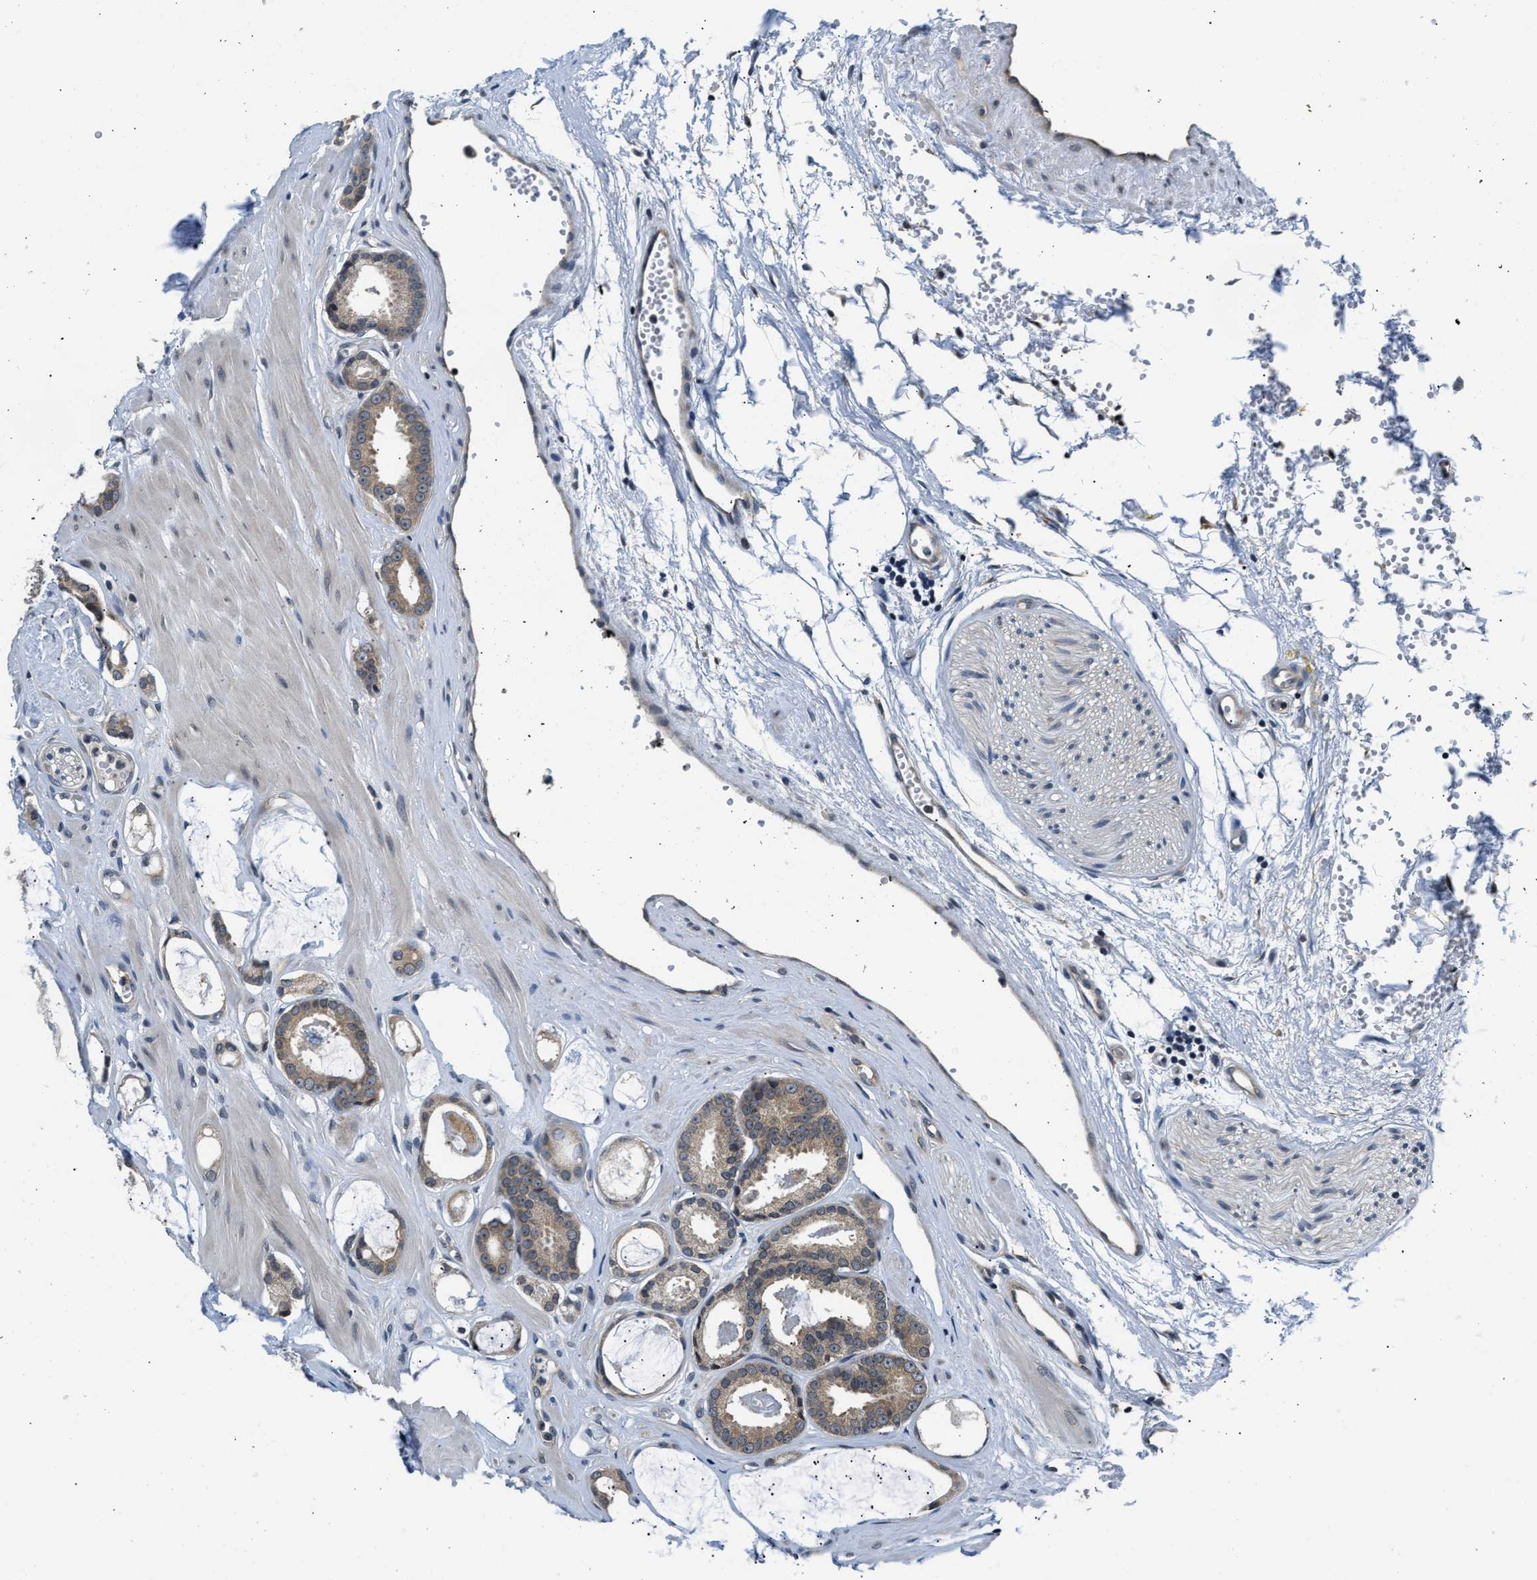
{"staining": {"intensity": "moderate", "quantity": ">75%", "location": "cytoplasmic/membranous"}, "tissue": "prostate cancer", "cell_type": "Tumor cells", "image_type": "cancer", "snomed": [{"axis": "morphology", "description": "Adenocarcinoma, Low grade"}, {"axis": "topography", "description": "Prostate"}], "caption": "Immunohistochemistry image of neoplastic tissue: human prostate low-grade adenocarcinoma stained using immunohistochemistry (IHC) reveals medium levels of moderate protein expression localized specifically in the cytoplasmic/membranous of tumor cells, appearing as a cytoplasmic/membranous brown color.", "gene": "RAB29", "patient": {"sex": "male", "age": 53}}